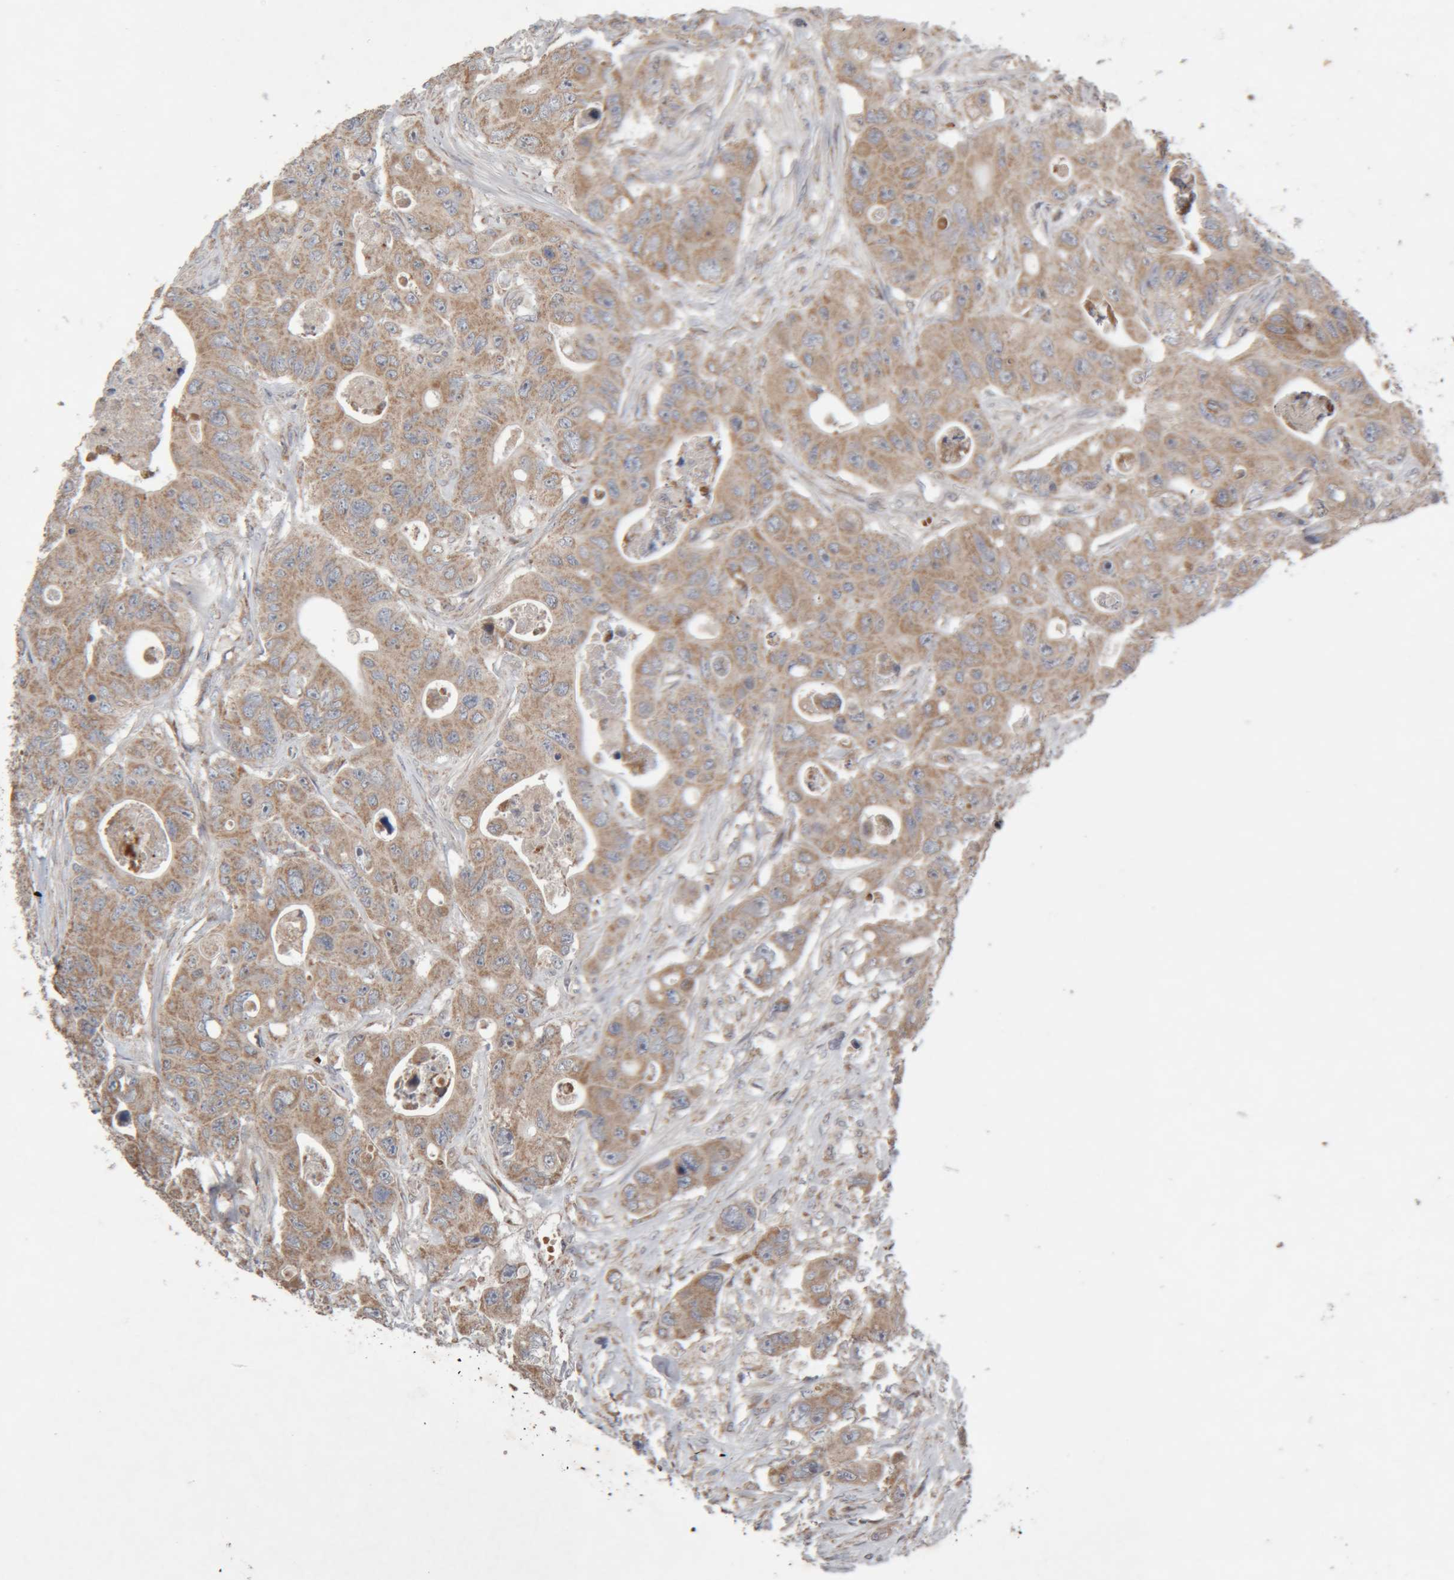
{"staining": {"intensity": "moderate", "quantity": ">75%", "location": "cytoplasmic/membranous"}, "tissue": "colorectal cancer", "cell_type": "Tumor cells", "image_type": "cancer", "snomed": [{"axis": "morphology", "description": "Adenocarcinoma, NOS"}, {"axis": "topography", "description": "Colon"}], "caption": "Human colorectal cancer stained with a brown dye displays moderate cytoplasmic/membranous positive staining in approximately >75% of tumor cells.", "gene": "KIF21B", "patient": {"sex": "female", "age": 46}}